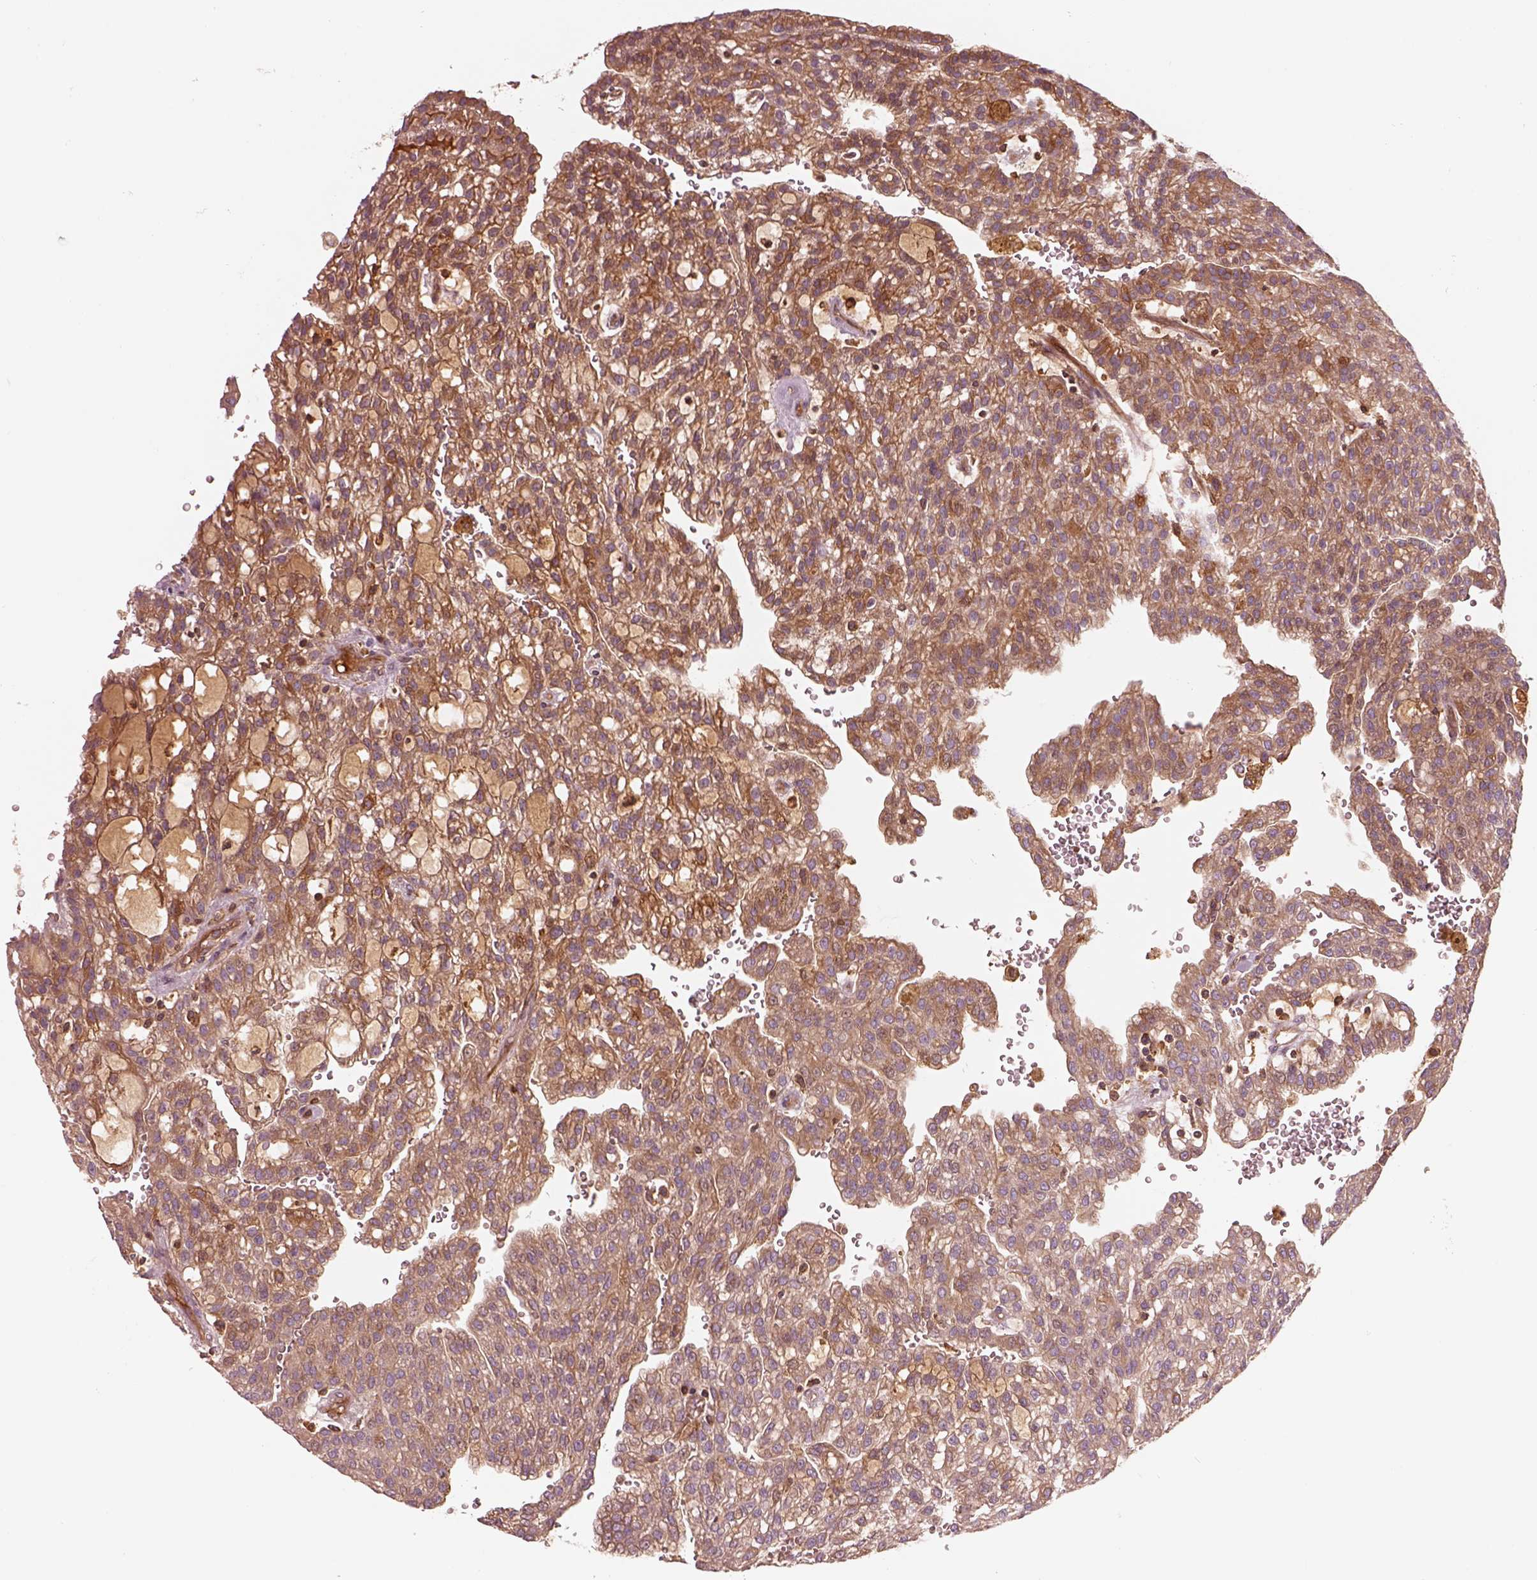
{"staining": {"intensity": "moderate", "quantity": "25%-75%", "location": "cytoplasmic/membranous"}, "tissue": "renal cancer", "cell_type": "Tumor cells", "image_type": "cancer", "snomed": [{"axis": "morphology", "description": "Adenocarcinoma, NOS"}, {"axis": "topography", "description": "Kidney"}], "caption": "Immunohistochemical staining of human renal adenocarcinoma shows medium levels of moderate cytoplasmic/membranous protein positivity in about 25%-75% of tumor cells.", "gene": "ASCC2", "patient": {"sex": "male", "age": 63}}